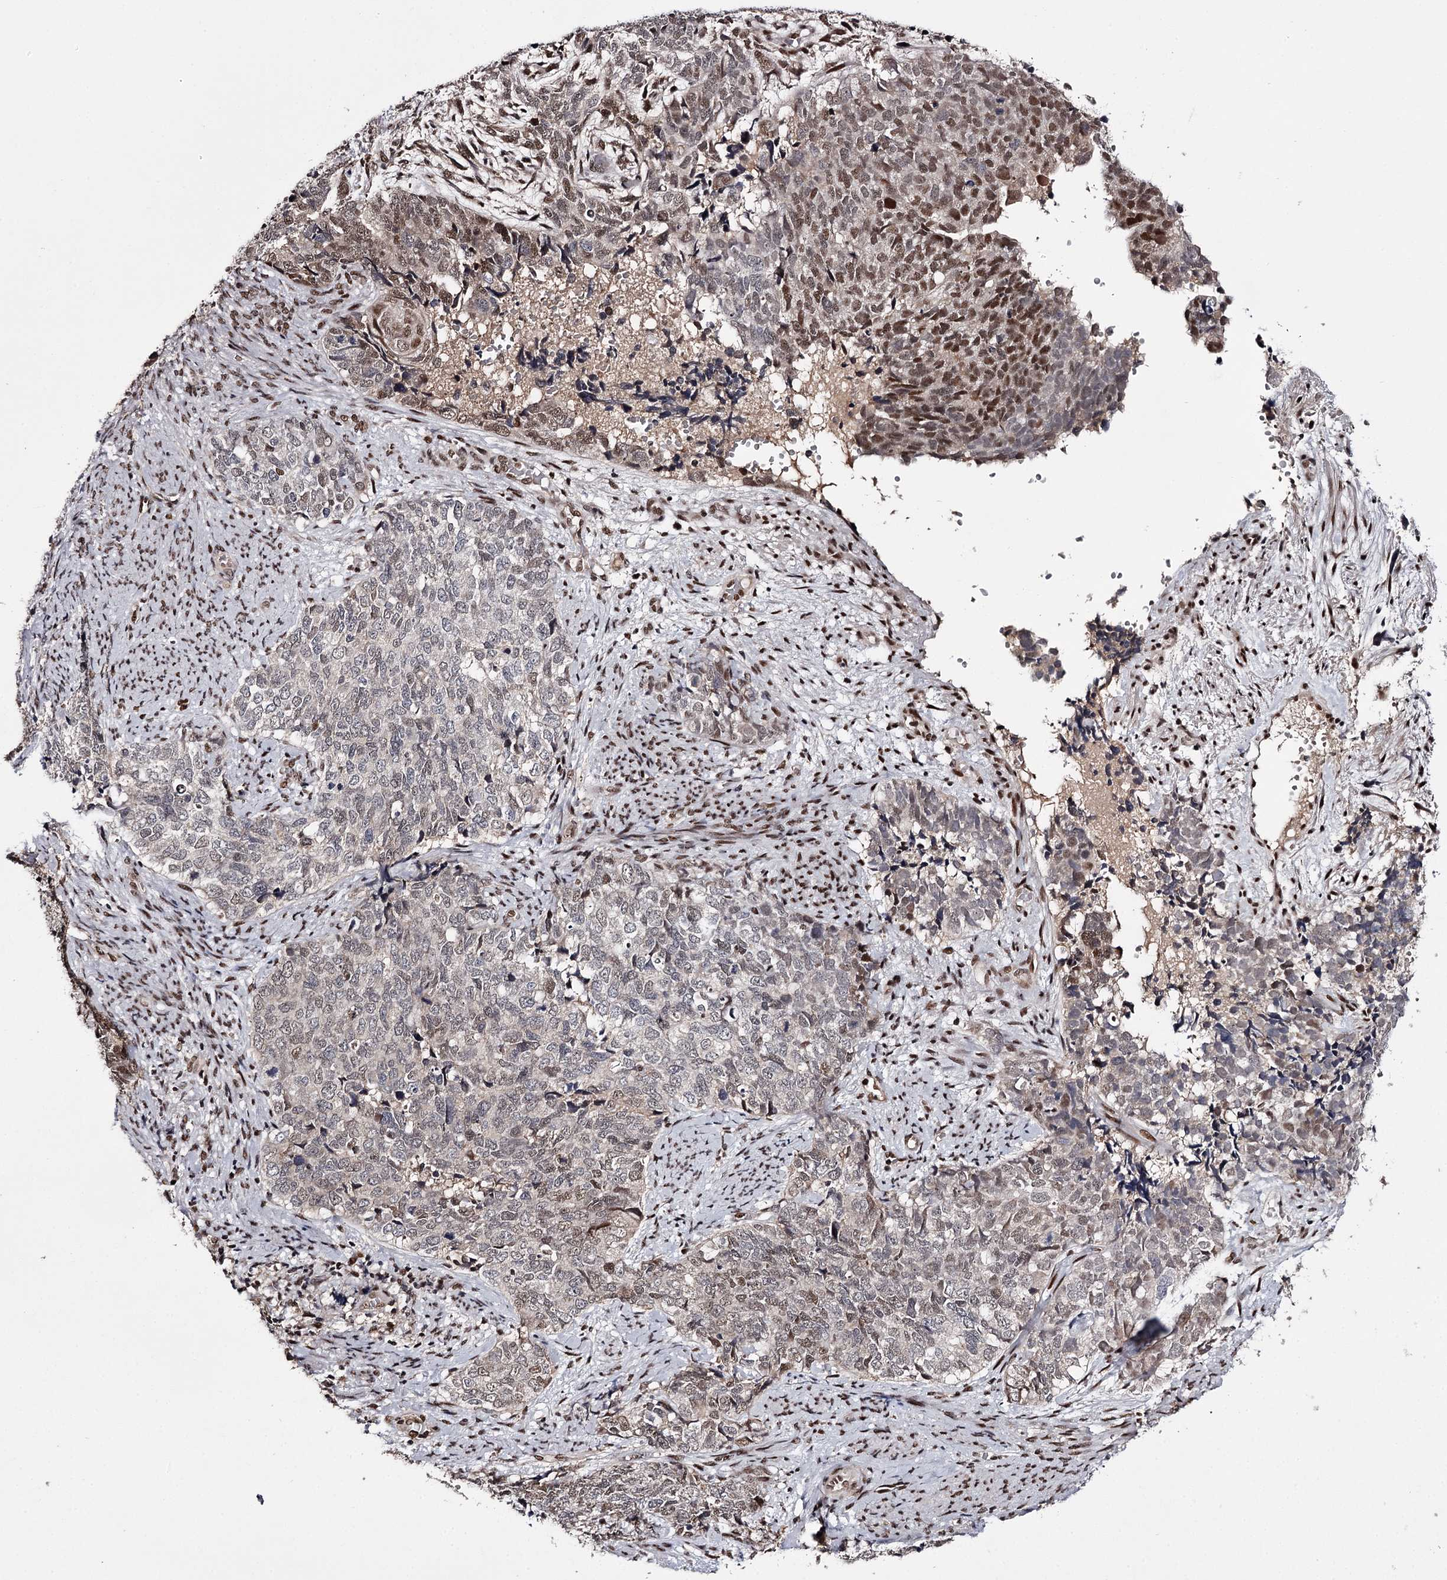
{"staining": {"intensity": "moderate", "quantity": "25%-75%", "location": "nuclear"}, "tissue": "cervical cancer", "cell_type": "Tumor cells", "image_type": "cancer", "snomed": [{"axis": "morphology", "description": "Squamous cell carcinoma, NOS"}, {"axis": "topography", "description": "Cervix"}], "caption": "Cervical cancer stained for a protein shows moderate nuclear positivity in tumor cells.", "gene": "TTC33", "patient": {"sex": "female", "age": 63}}